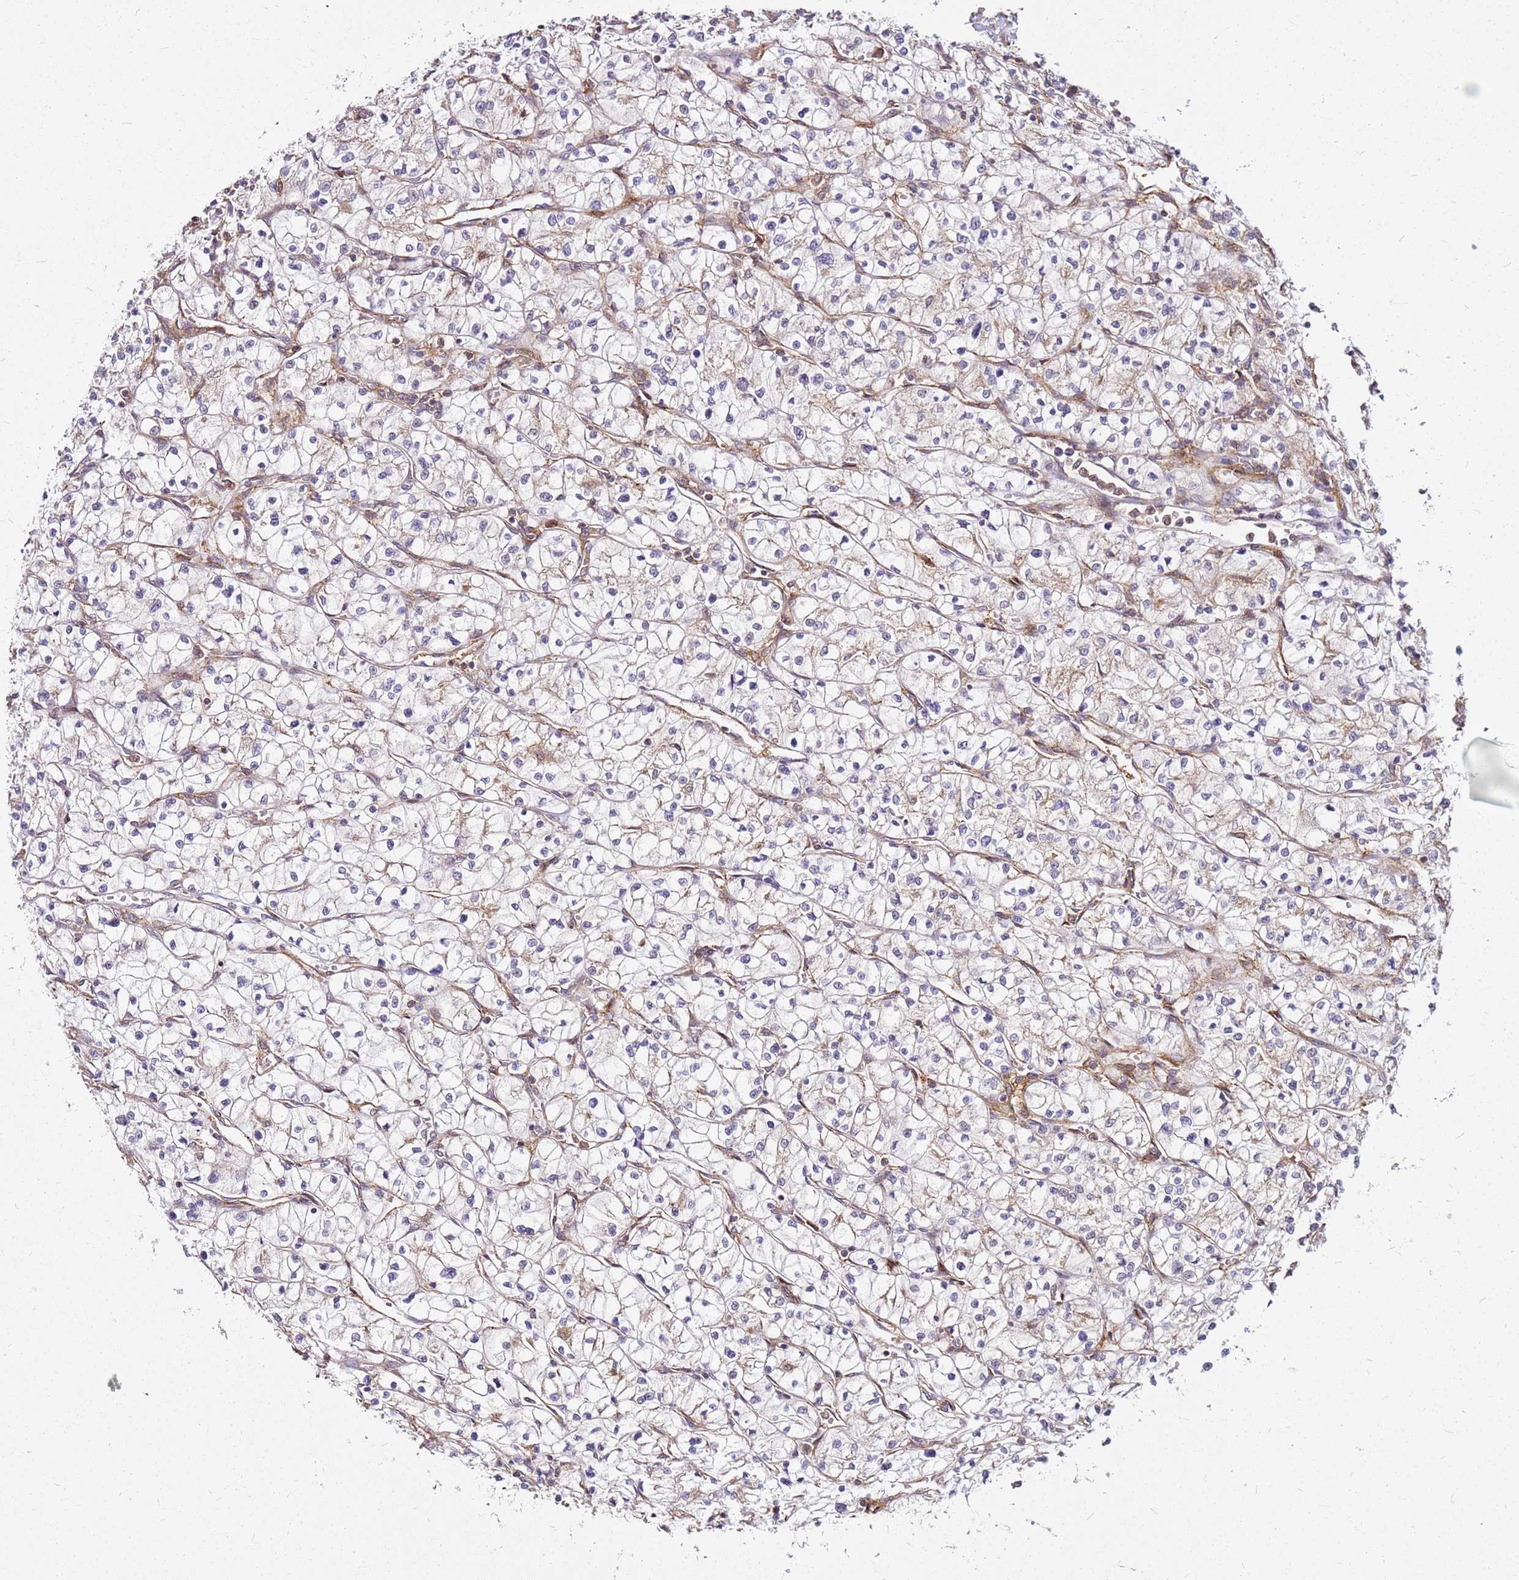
{"staining": {"intensity": "negative", "quantity": "none", "location": "none"}, "tissue": "renal cancer", "cell_type": "Tumor cells", "image_type": "cancer", "snomed": [{"axis": "morphology", "description": "Adenocarcinoma, NOS"}, {"axis": "topography", "description": "Kidney"}], "caption": "Tumor cells are negative for brown protein staining in adenocarcinoma (renal).", "gene": "PIH1D1", "patient": {"sex": "female", "age": 64}}